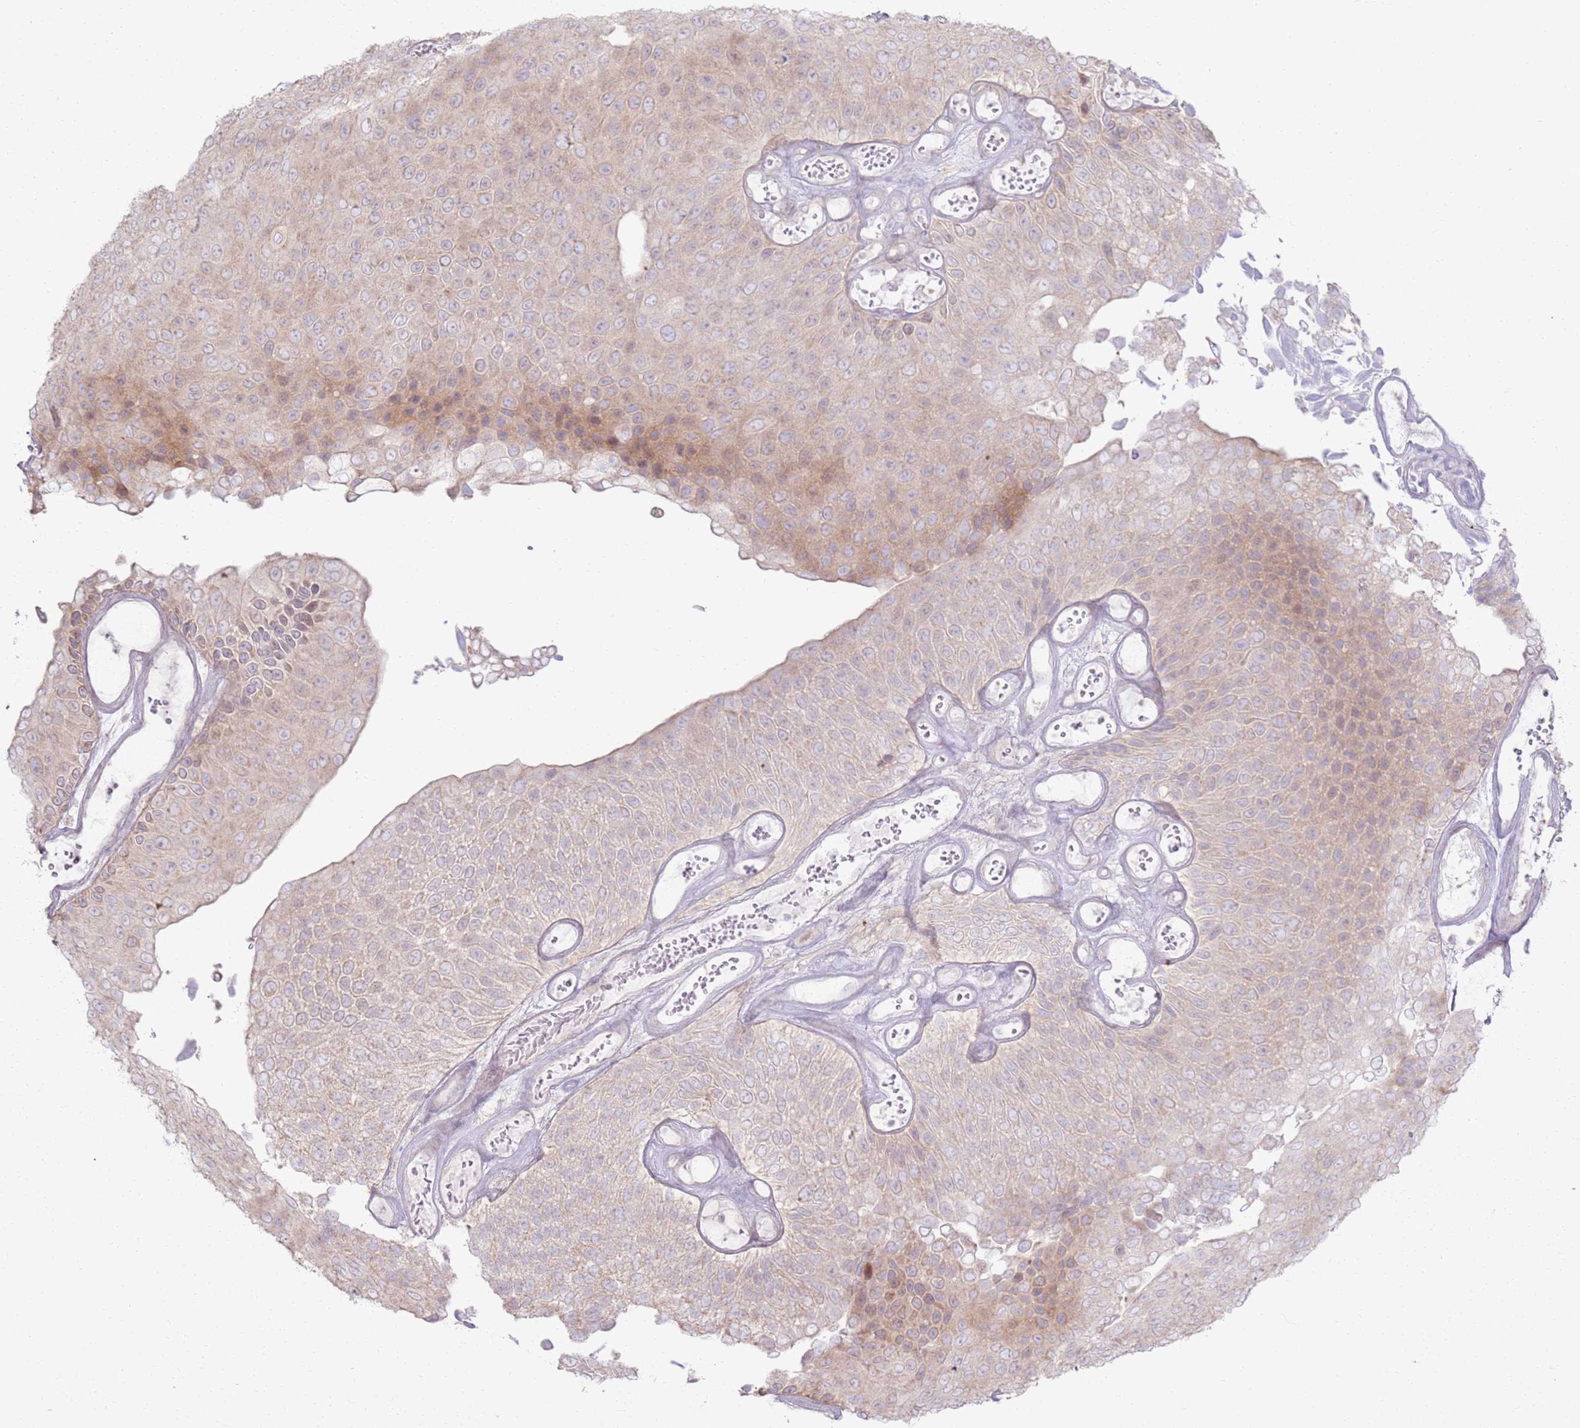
{"staining": {"intensity": "moderate", "quantity": "<25%", "location": "cytoplasmic/membranous,nuclear"}, "tissue": "urothelial cancer", "cell_type": "Tumor cells", "image_type": "cancer", "snomed": [{"axis": "morphology", "description": "Urothelial carcinoma, Low grade"}, {"axis": "topography", "description": "Urinary bladder"}], "caption": "Urothelial carcinoma (low-grade) stained with a protein marker reveals moderate staining in tumor cells.", "gene": "CNPY1", "patient": {"sex": "male", "age": 89}}